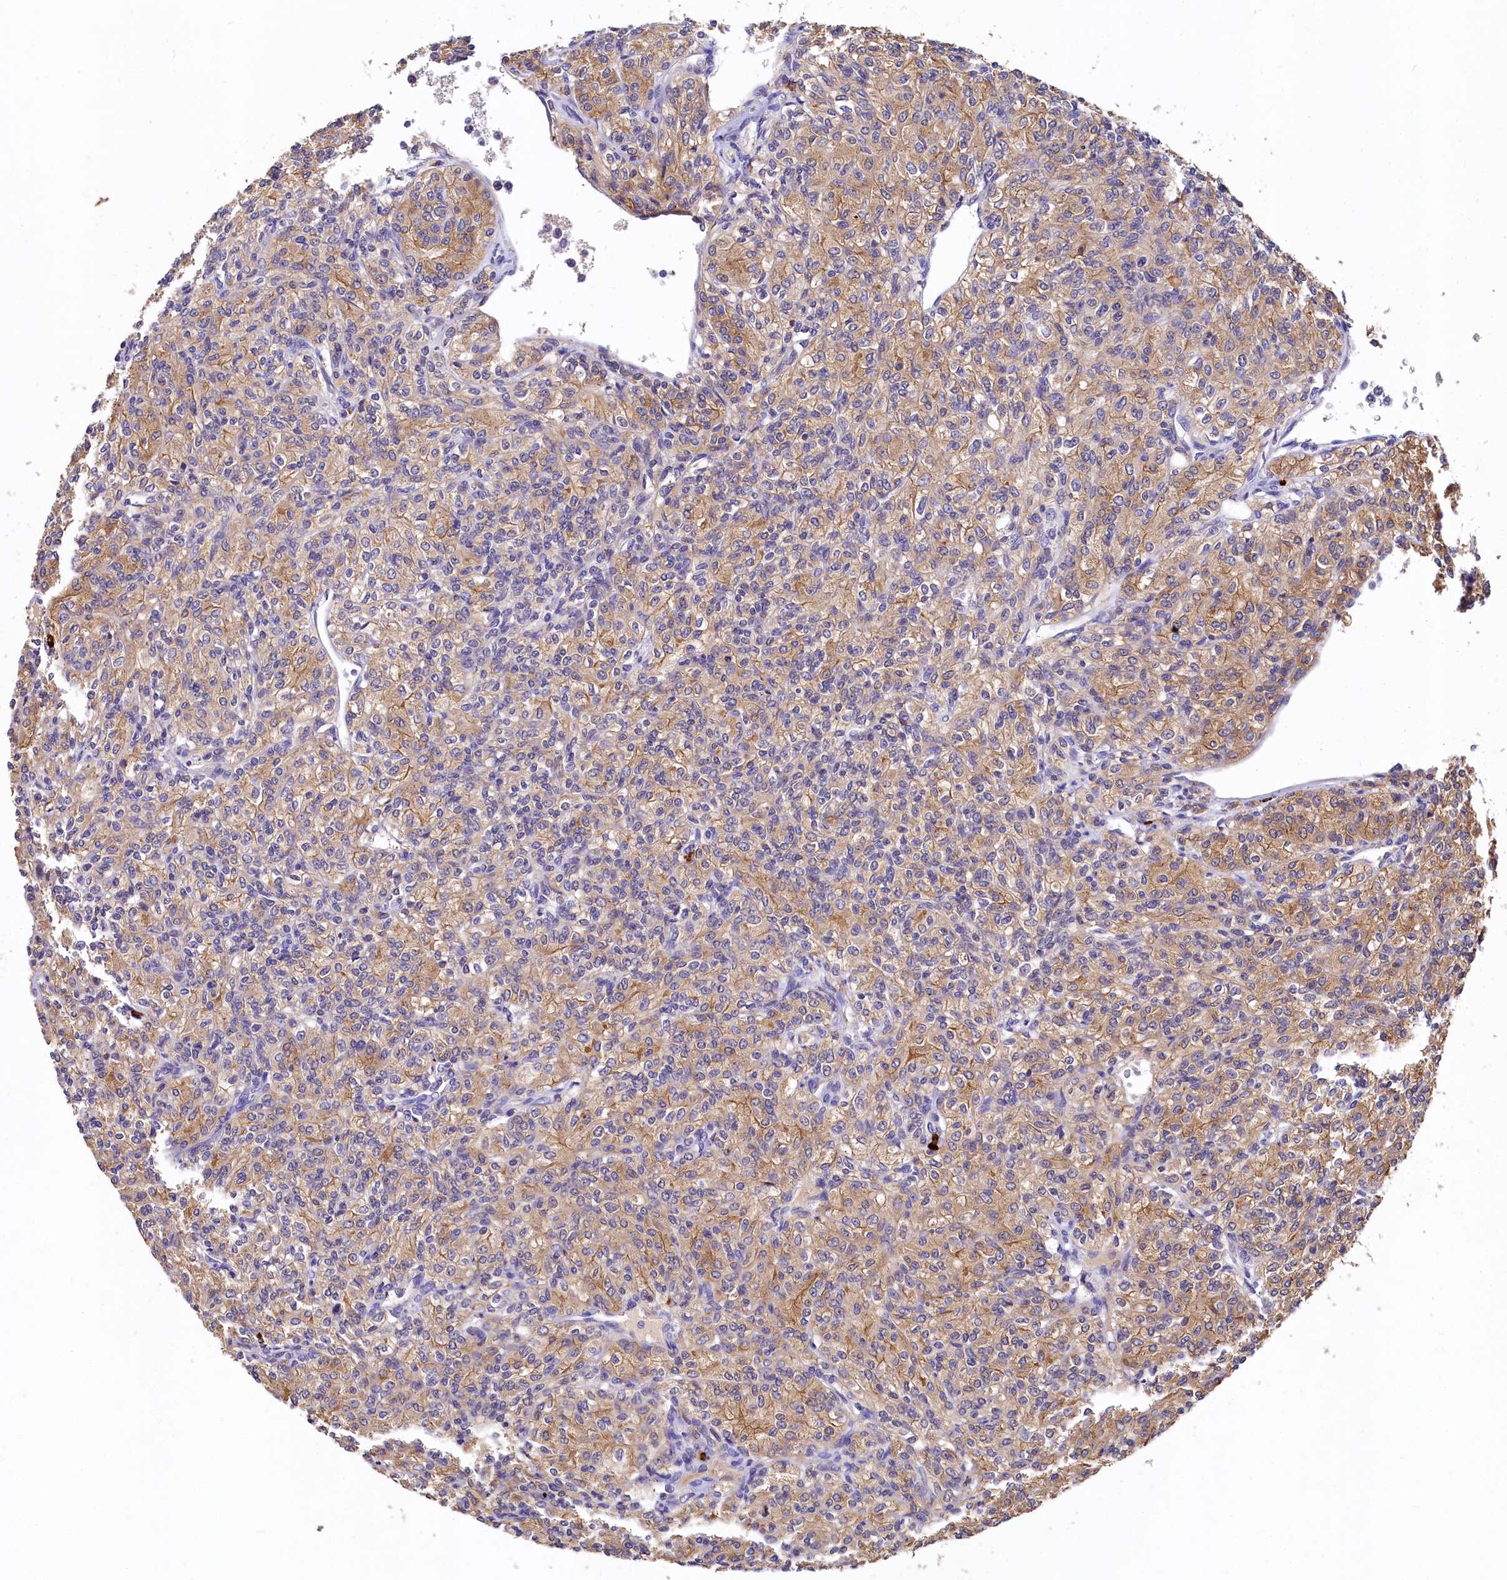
{"staining": {"intensity": "moderate", "quantity": ">75%", "location": "cytoplasmic/membranous"}, "tissue": "renal cancer", "cell_type": "Tumor cells", "image_type": "cancer", "snomed": [{"axis": "morphology", "description": "Adenocarcinoma, NOS"}, {"axis": "topography", "description": "Kidney"}], "caption": "An image showing moderate cytoplasmic/membranous staining in about >75% of tumor cells in renal cancer, as visualized by brown immunohistochemical staining.", "gene": "EPS8L2", "patient": {"sex": "male", "age": 77}}